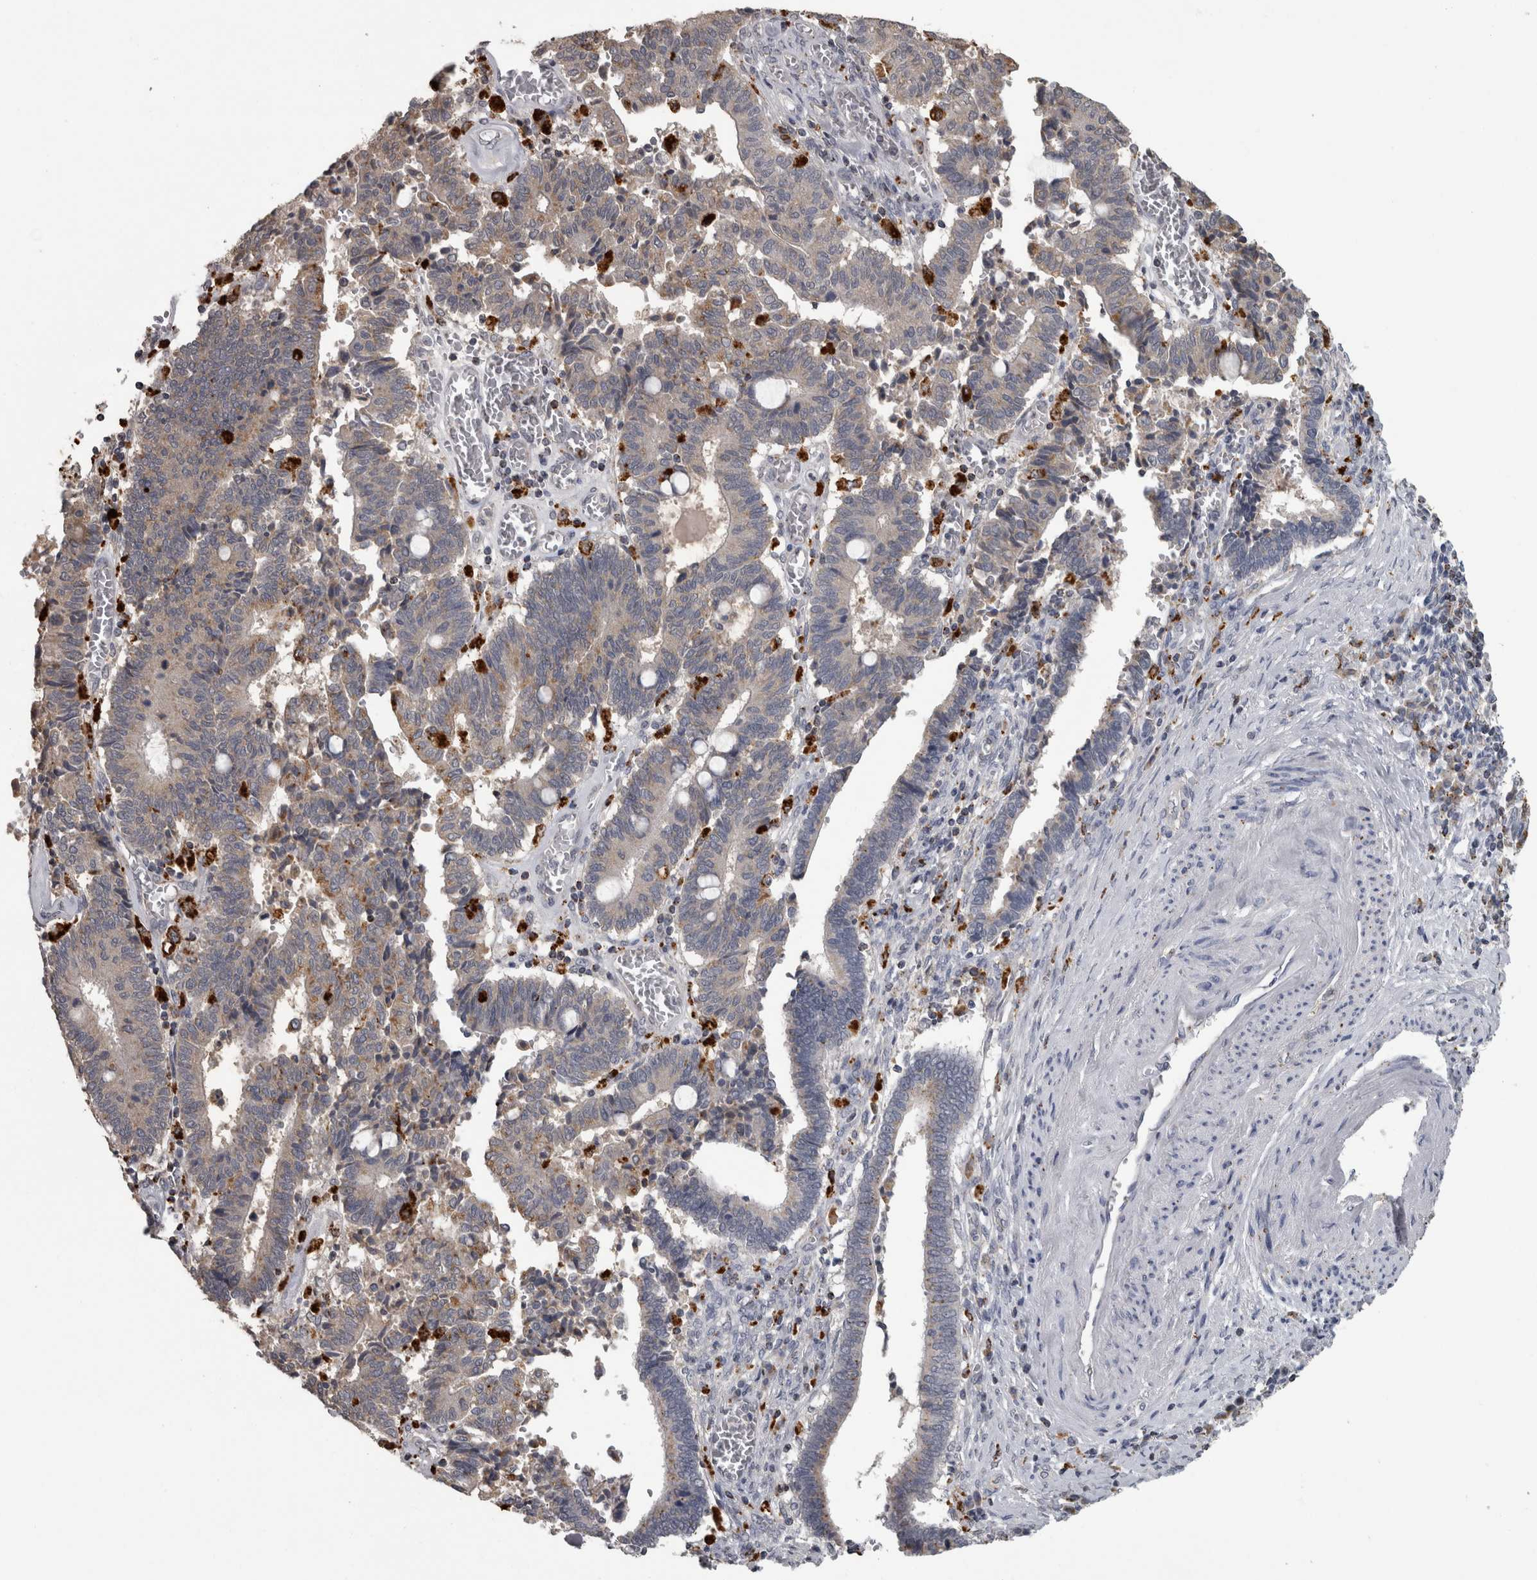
{"staining": {"intensity": "weak", "quantity": "<25%", "location": "cytoplasmic/membranous"}, "tissue": "cervical cancer", "cell_type": "Tumor cells", "image_type": "cancer", "snomed": [{"axis": "morphology", "description": "Adenocarcinoma, NOS"}, {"axis": "topography", "description": "Cervix"}], "caption": "Immunohistochemistry image of human cervical adenocarcinoma stained for a protein (brown), which demonstrates no staining in tumor cells.", "gene": "NAAA", "patient": {"sex": "female", "age": 44}}